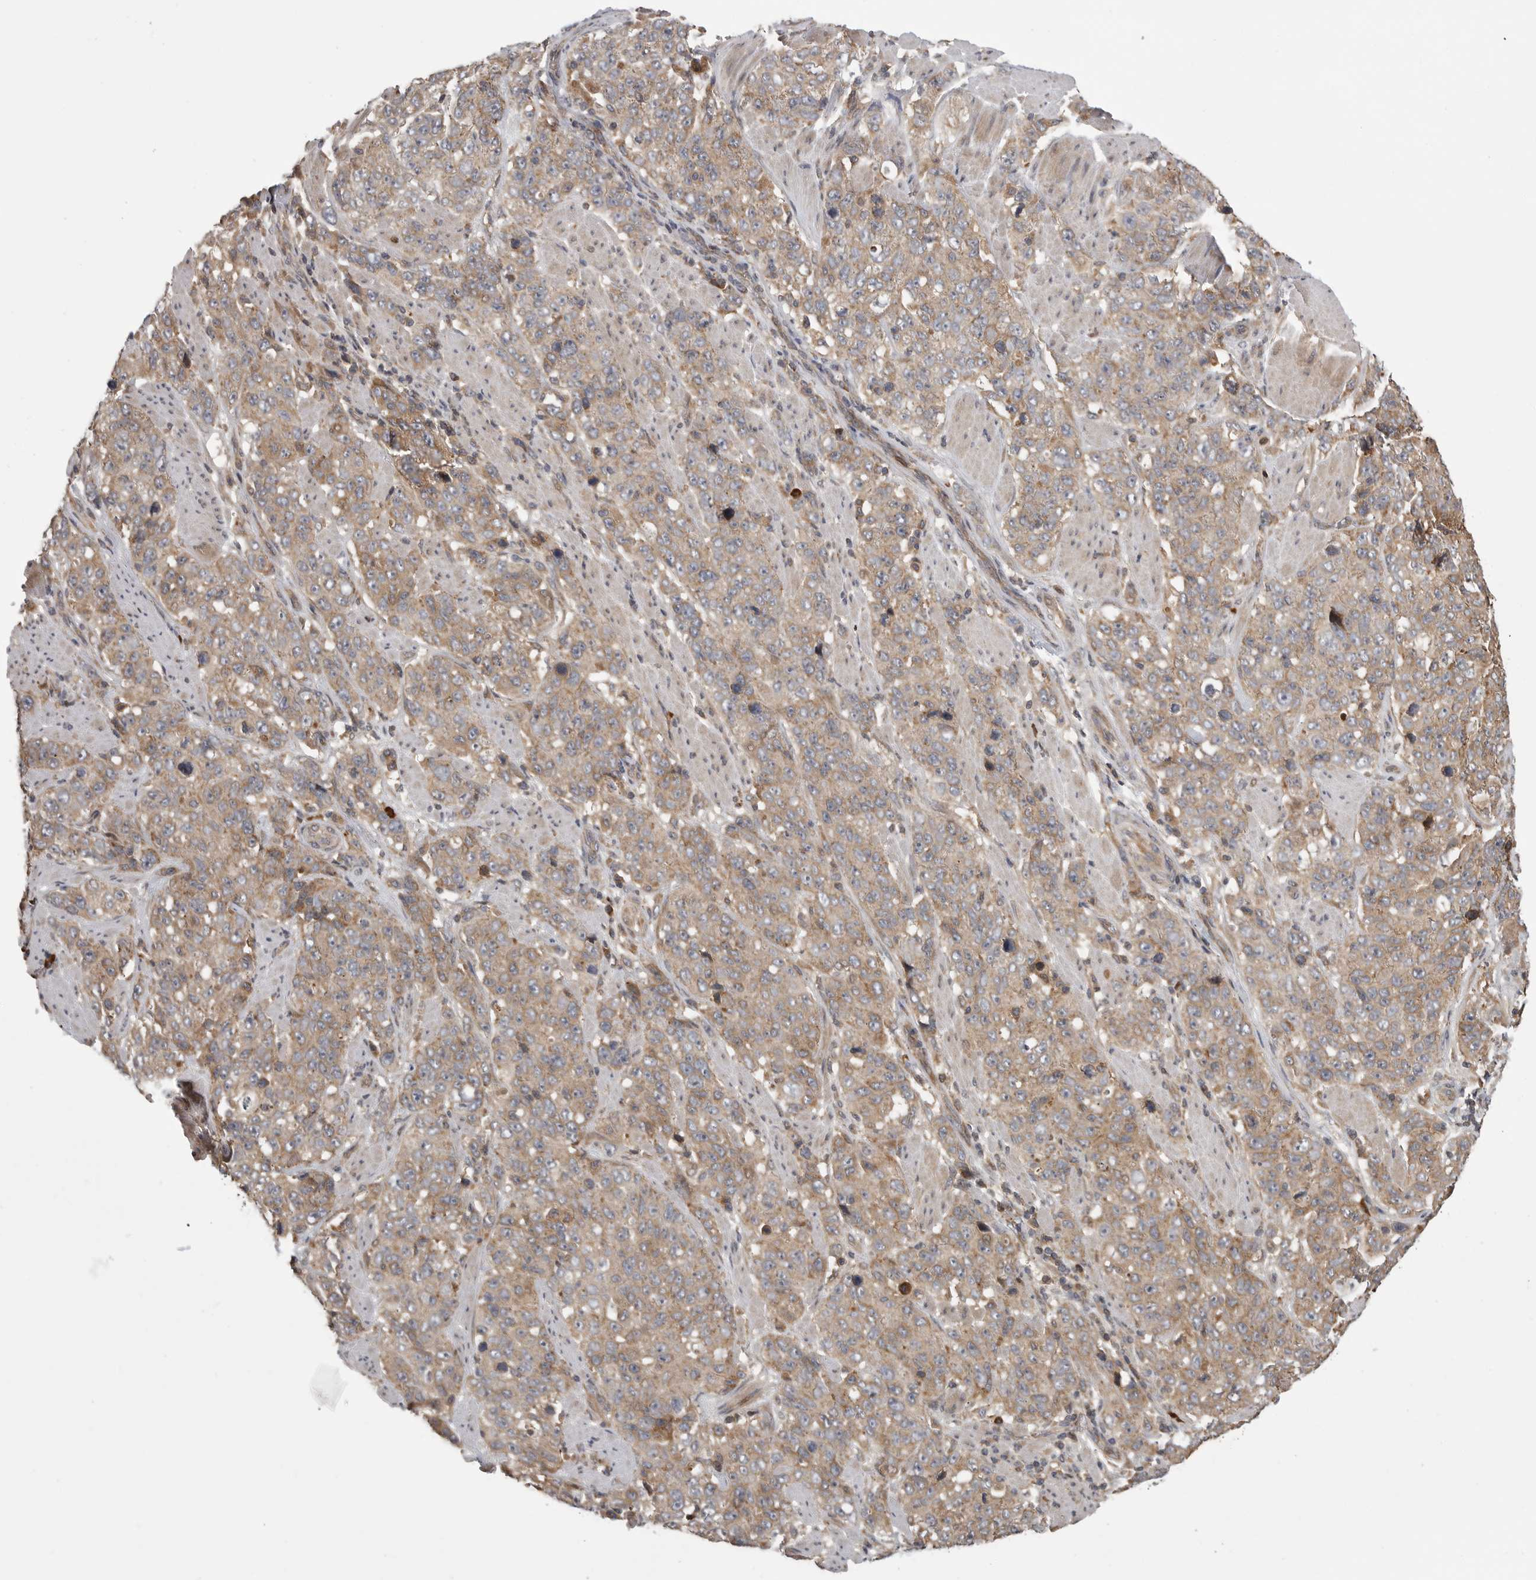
{"staining": {"intensity": "moderate", "quantity": ">75%", "location": "cytoplasmic/membranous"}, "tissue": "stomach cancer", "cell_type": "Tumor cells", "image_type": "cancer", "snomed": [{"axis": "morphology", "description": "Adenocarcinoma, NOS"}, {"axis": "topography", "description": "Stomach"}], "caption": "Immunohistochemical staining of stomach cancer reveals medium levels of moderate cytoplasmic/membranous protein positivity in approximately >75% of tumor cells. (DAB IHC with brightfield microscopy, high magnification).", "gene": "OXR1", "patient": {"sex": "male", "age": 48}}